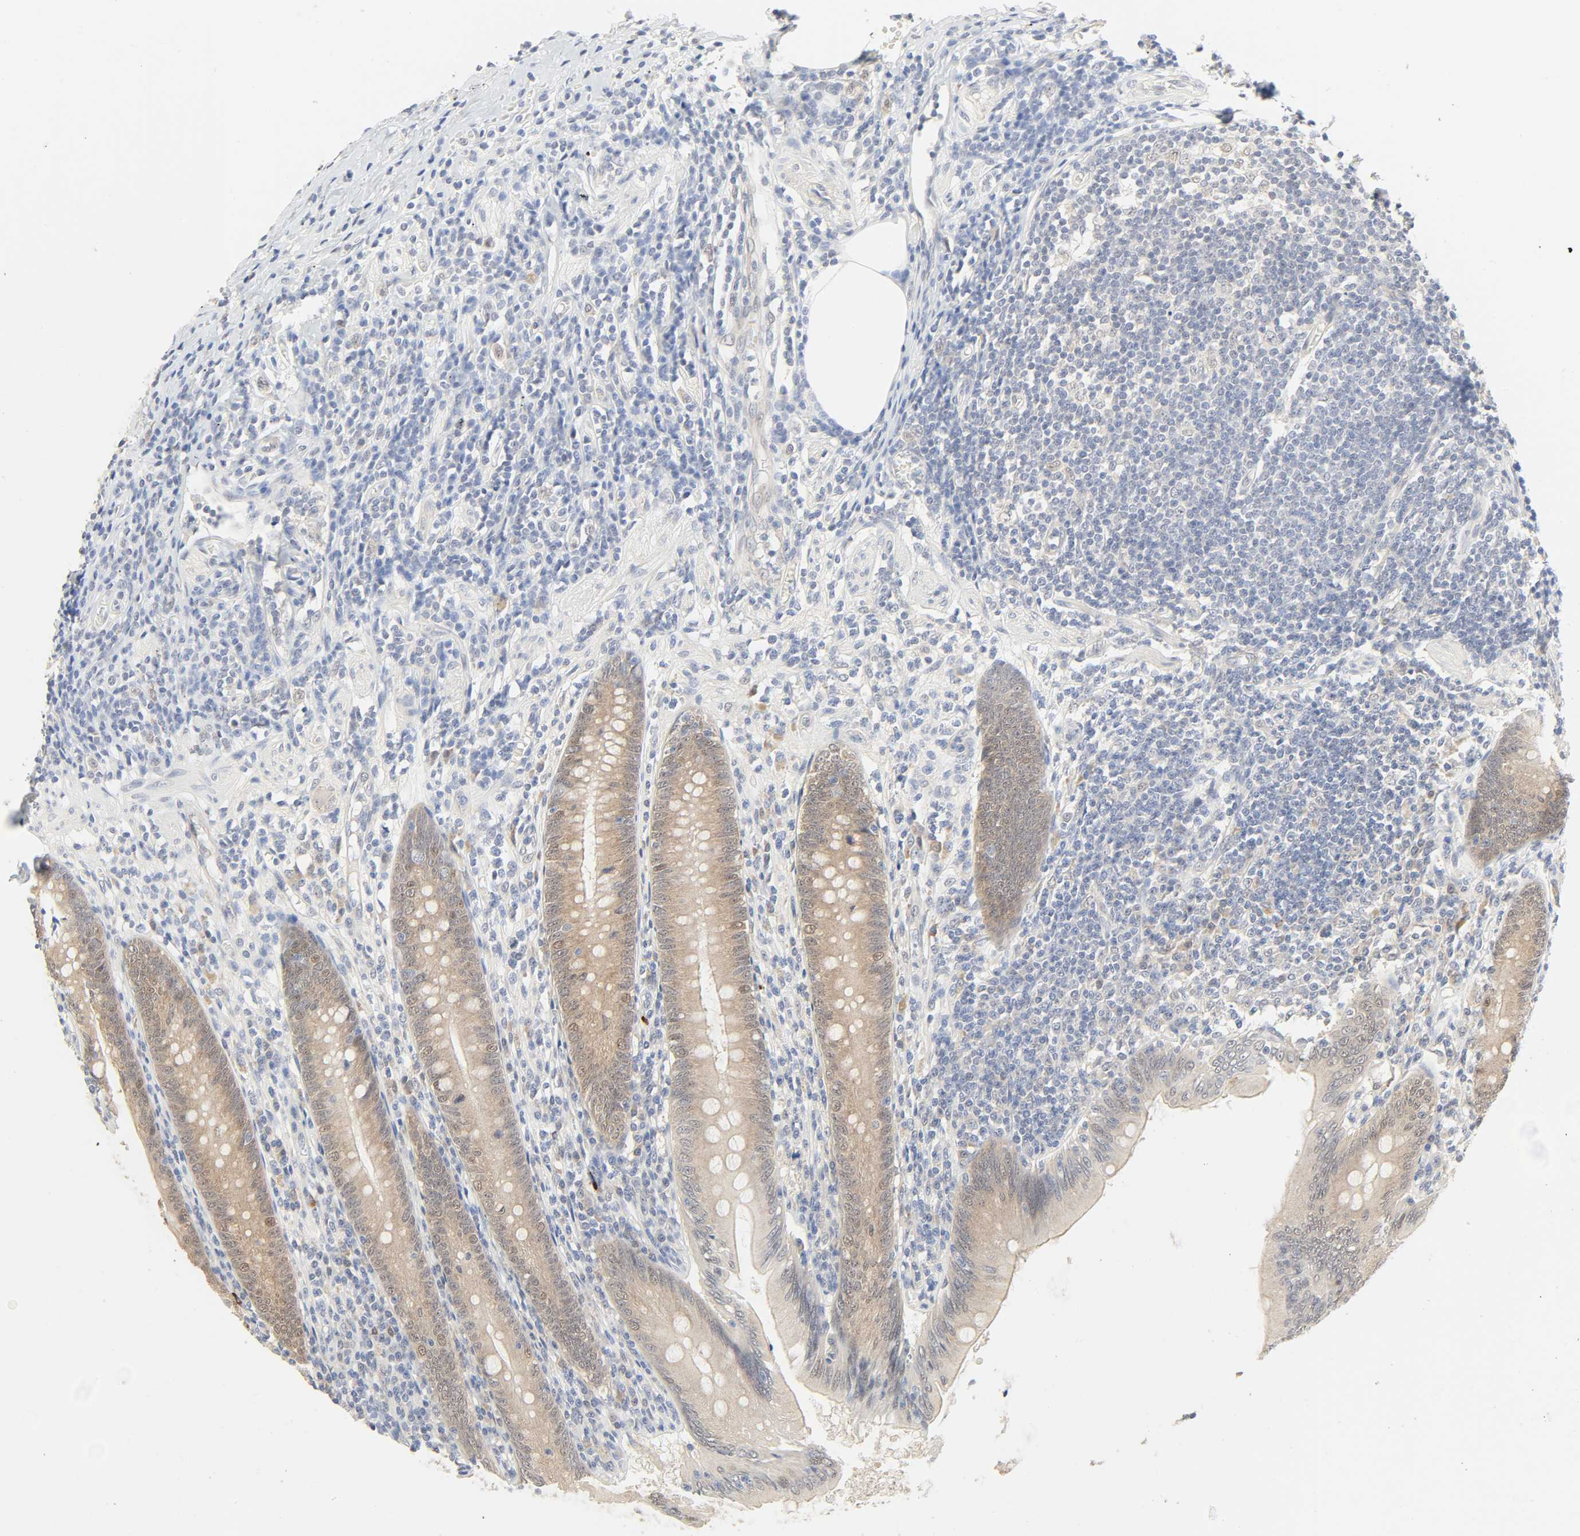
{"staining": {"intensity": "moderate", "quantity": ">75%", "location": "cytoplasmic/membranous"}, "tissue": "appendix", "cell_type": "Glandular cells", "image_type": "normal", "snomed": [{"axis": "morphology", "description": "Normal tissue, NOS"}, {"axis": "morphology", "description": "Inflammation, NOS"}, {"axis": "topography", "description": "Appendix"}], "caption": "A histopathology image of human appendix stained for a protein demonstrates moderate cytoplasmic/membranous brown staining in glandular cells.", "gene": "ACSS2", "patient": {"sex": "male", "age": 46}}